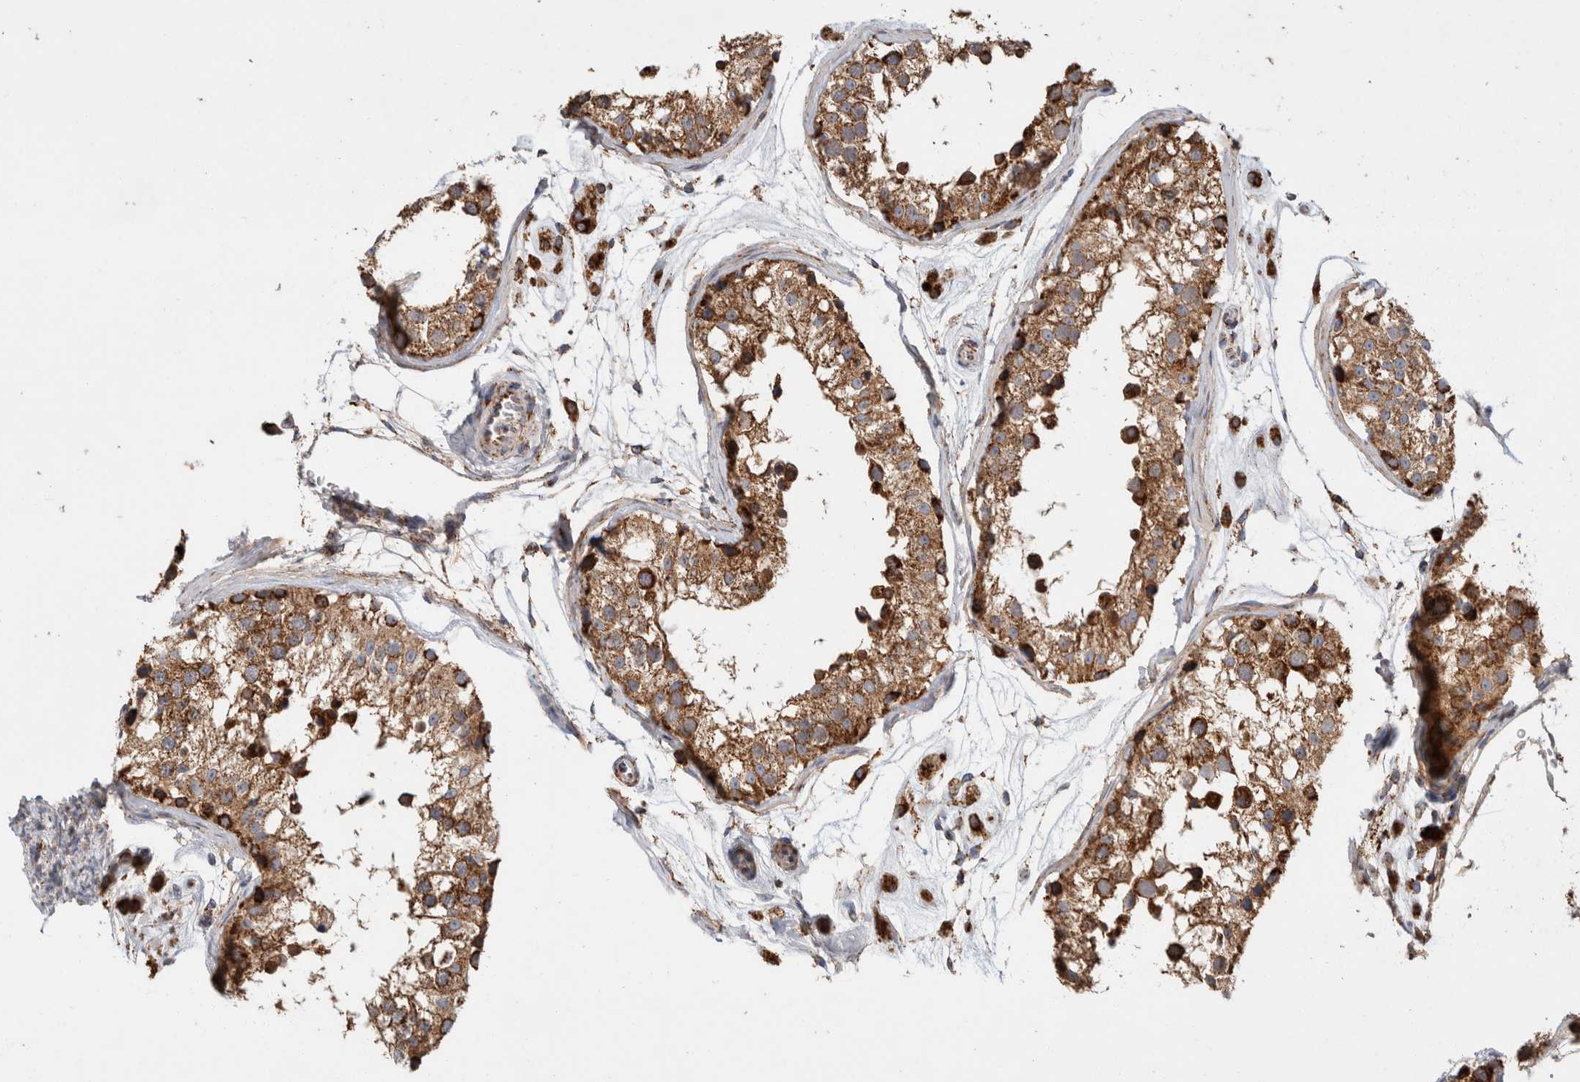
{"staining": {"intensity": "strong", "quantity": ">75%", "location": "cytoplasmic/membranous"}, "tissue": "testis", "cell_type": "Cells in seminiferous ducts", "image_type": "normal", "snomed": [{"axis": "morphology", "description": "Normal tissue, NOS"}, {"axis": "morphology", "description": "Adenocarcinoma, metastatic, NOS"}, {"axis": "topography", "description": "Testis"}], "caption": "Protein staining of unremarkable testis demonstrates strong cytoplasmic/membranous staining in approximately >75% of cells in seminiferous ducts. (brown staining indicates protein expression, while blue staining denotes nuclei).", "gene": "IARS2", "patient": {"sex": "male", "age": 26}}